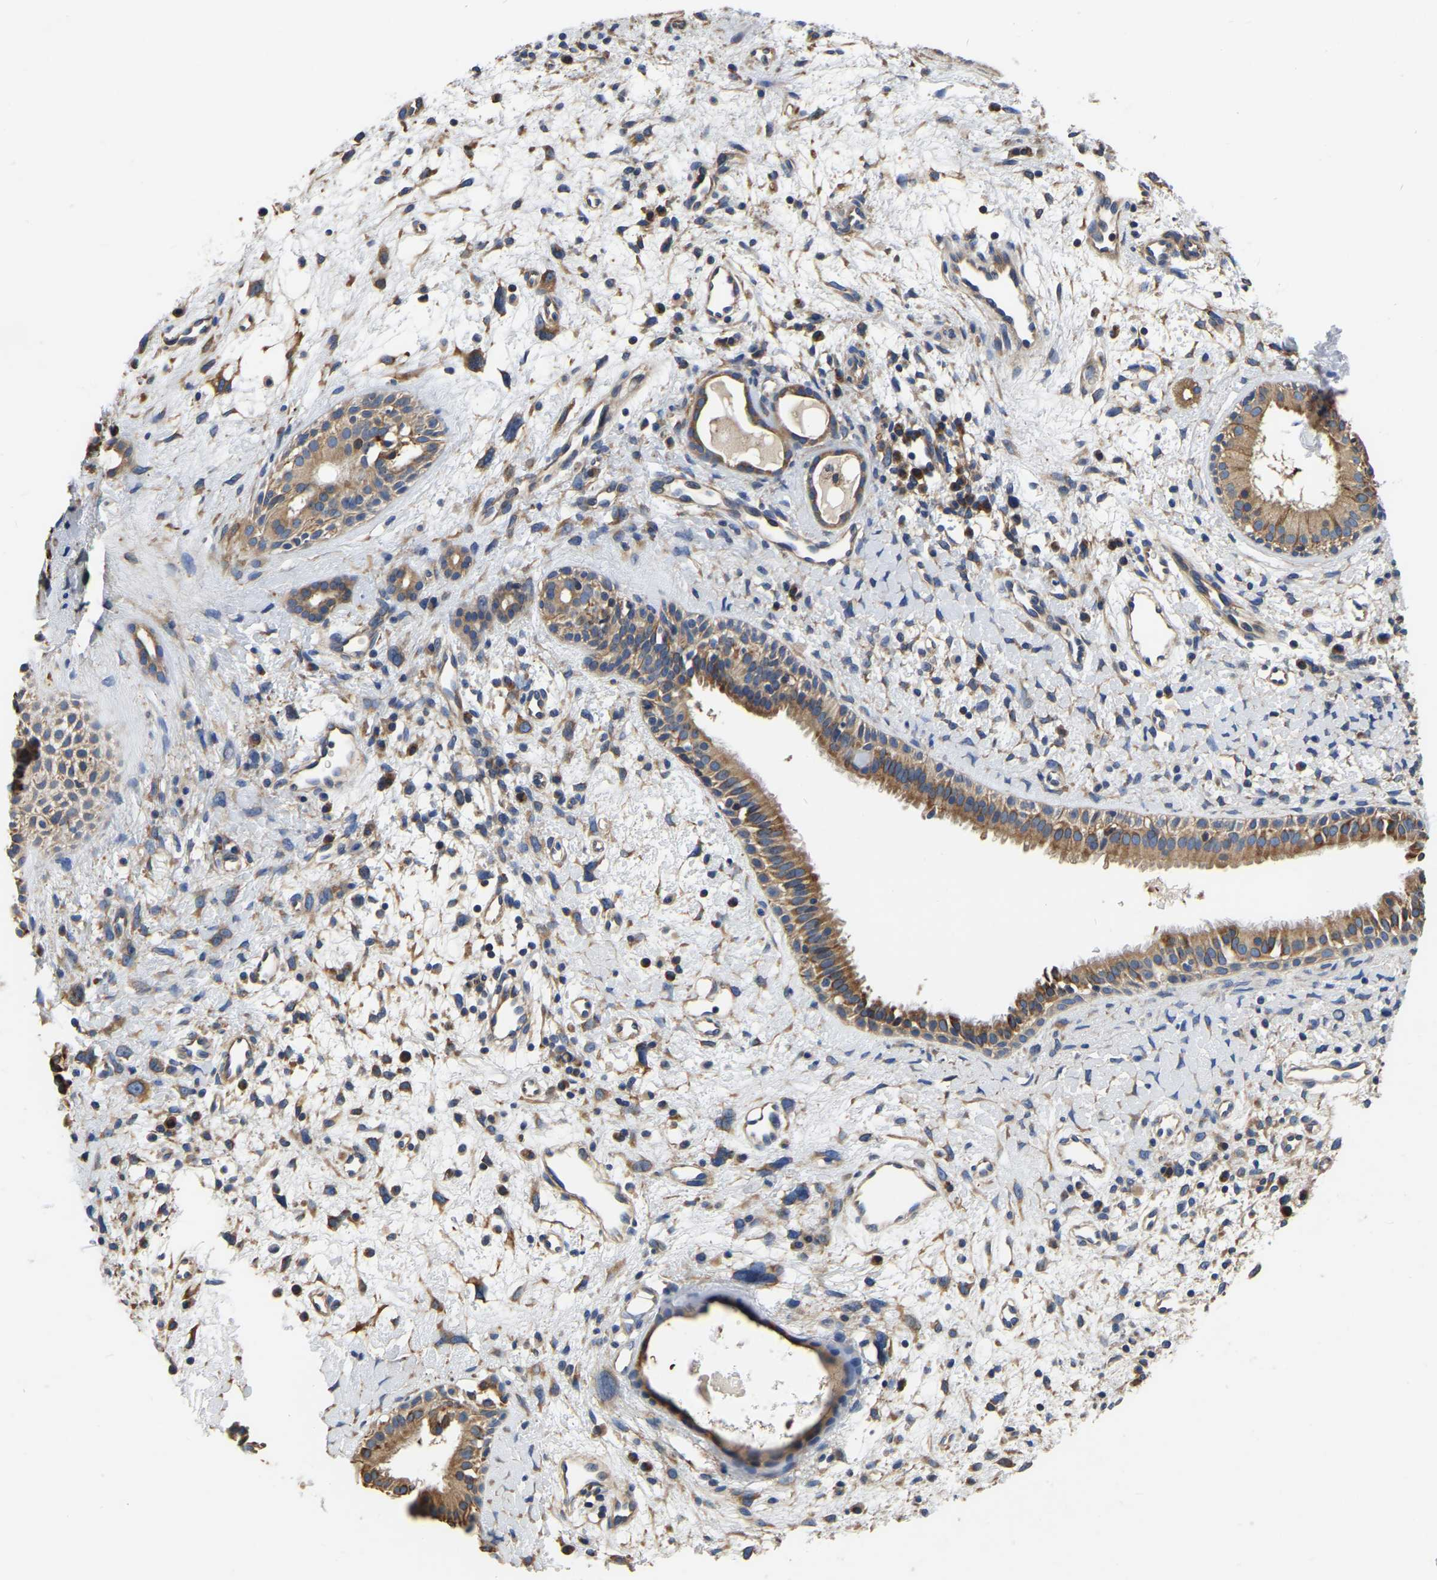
{"staining": {"intensity": "moderate", "quantity": ">75%", "location": "cytoplasmic/membranous"}, "tissue": "nasopharynx", "cell_type": "Respiratory epithelial cells", "image_type": "normal", "snomed": [{"axis": "morphology", "description": "Normal tissue, NOS"}, {"axis": "topography", "description": "Nasopharynx"}], "caption": "Immunohistochemistry of benign nasopharynx shows medium levels of moderate cytoplasmic/membranous positivity in about >75% of respiratory epithelial cells.", "gene": "GARS1", "patient": {"sex": "male", "age": 22}}